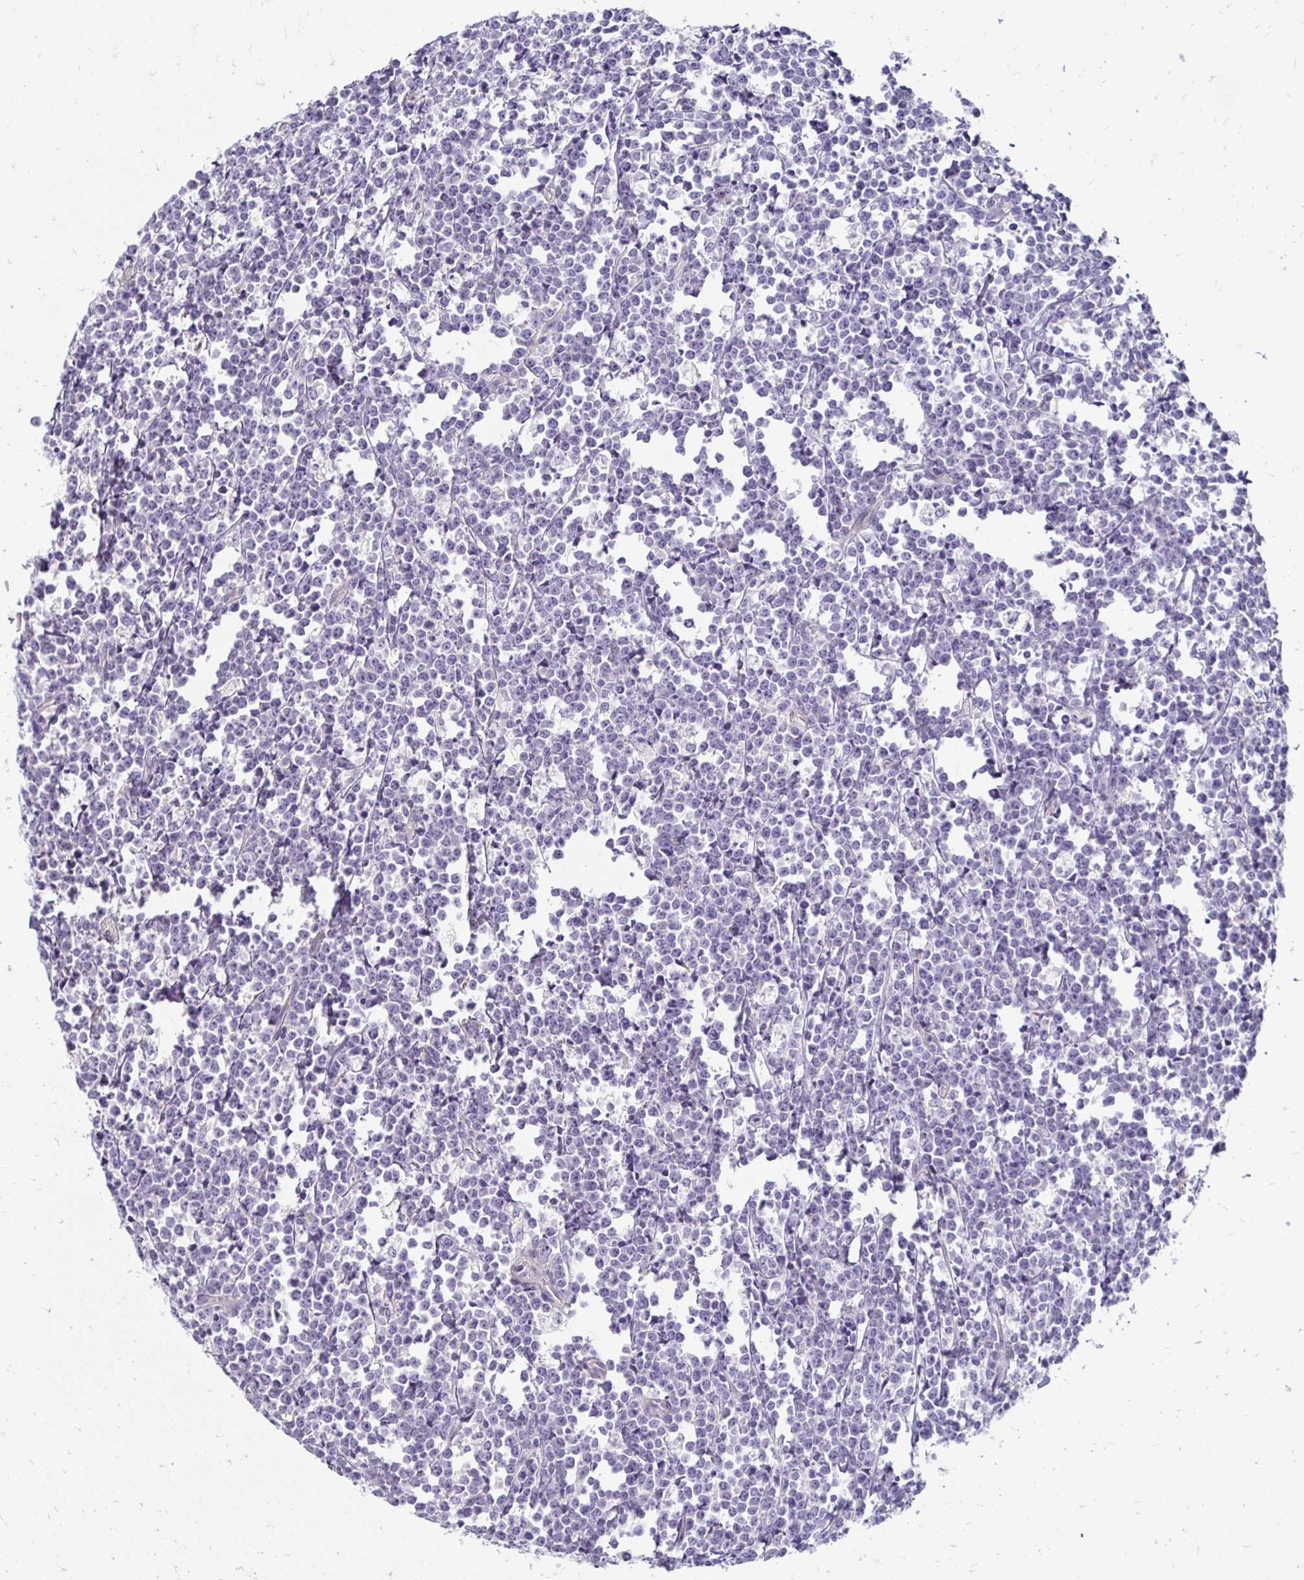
{"staining": {"intensity": "negative", "quantity": "none", "location": "none"}, "tissue": "lymphoma", "cell_type": "Tumor cells", "image_type": "cancer", "snomed": [{"axis": "morphology", "description": "Malignant lymphoma, non-Hodgkin's type, High grade"}, {"axis": "topography", "description": "Small intestine"}], "caption": "Photomicrograph shows no protein expression in tumor cells of lymphoma tissue.", "gene": "AKAP6", "patient": {"sex": "female", "age": 56}}